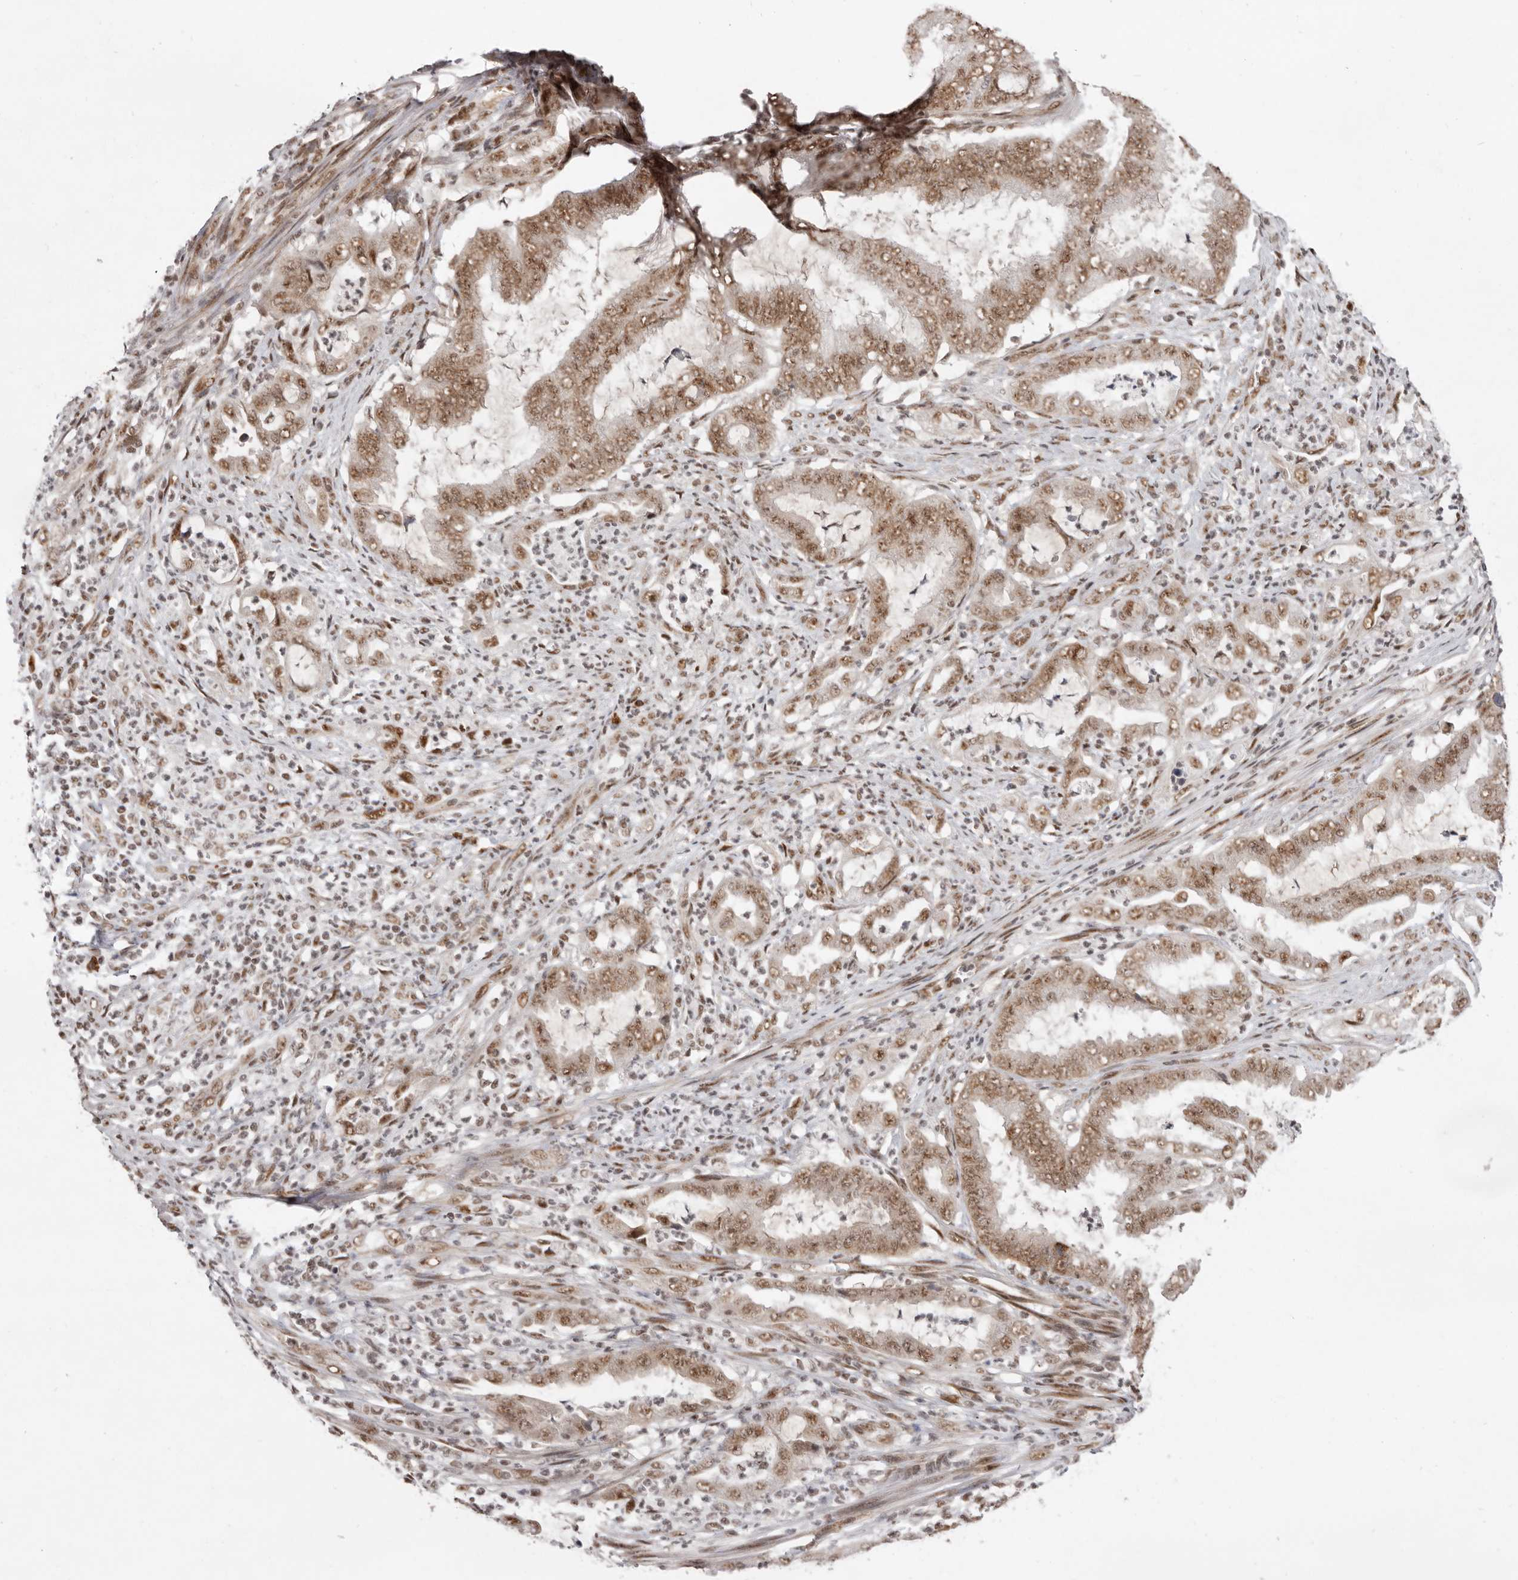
{"staining": {"intensity": "moderate", "quantity": ">75%", "location": "nuclear"}, "tissue": "endometrial cancer", "cell_type": "Tumor cells", "image_type": "cancer", "snomed": [{"axis": "morphology", "description": "Adenocarcinoma, NOS"}, {"axis": "topography", "description": "Endometrium"}], "caption": "Endometrial cancer stained for a protein (brown) demonstrates moderate nuclear positive staining in about >75% of tumor cells.", "gene": "CHTOP", "patient": {"sex": "female", "age": 51}}